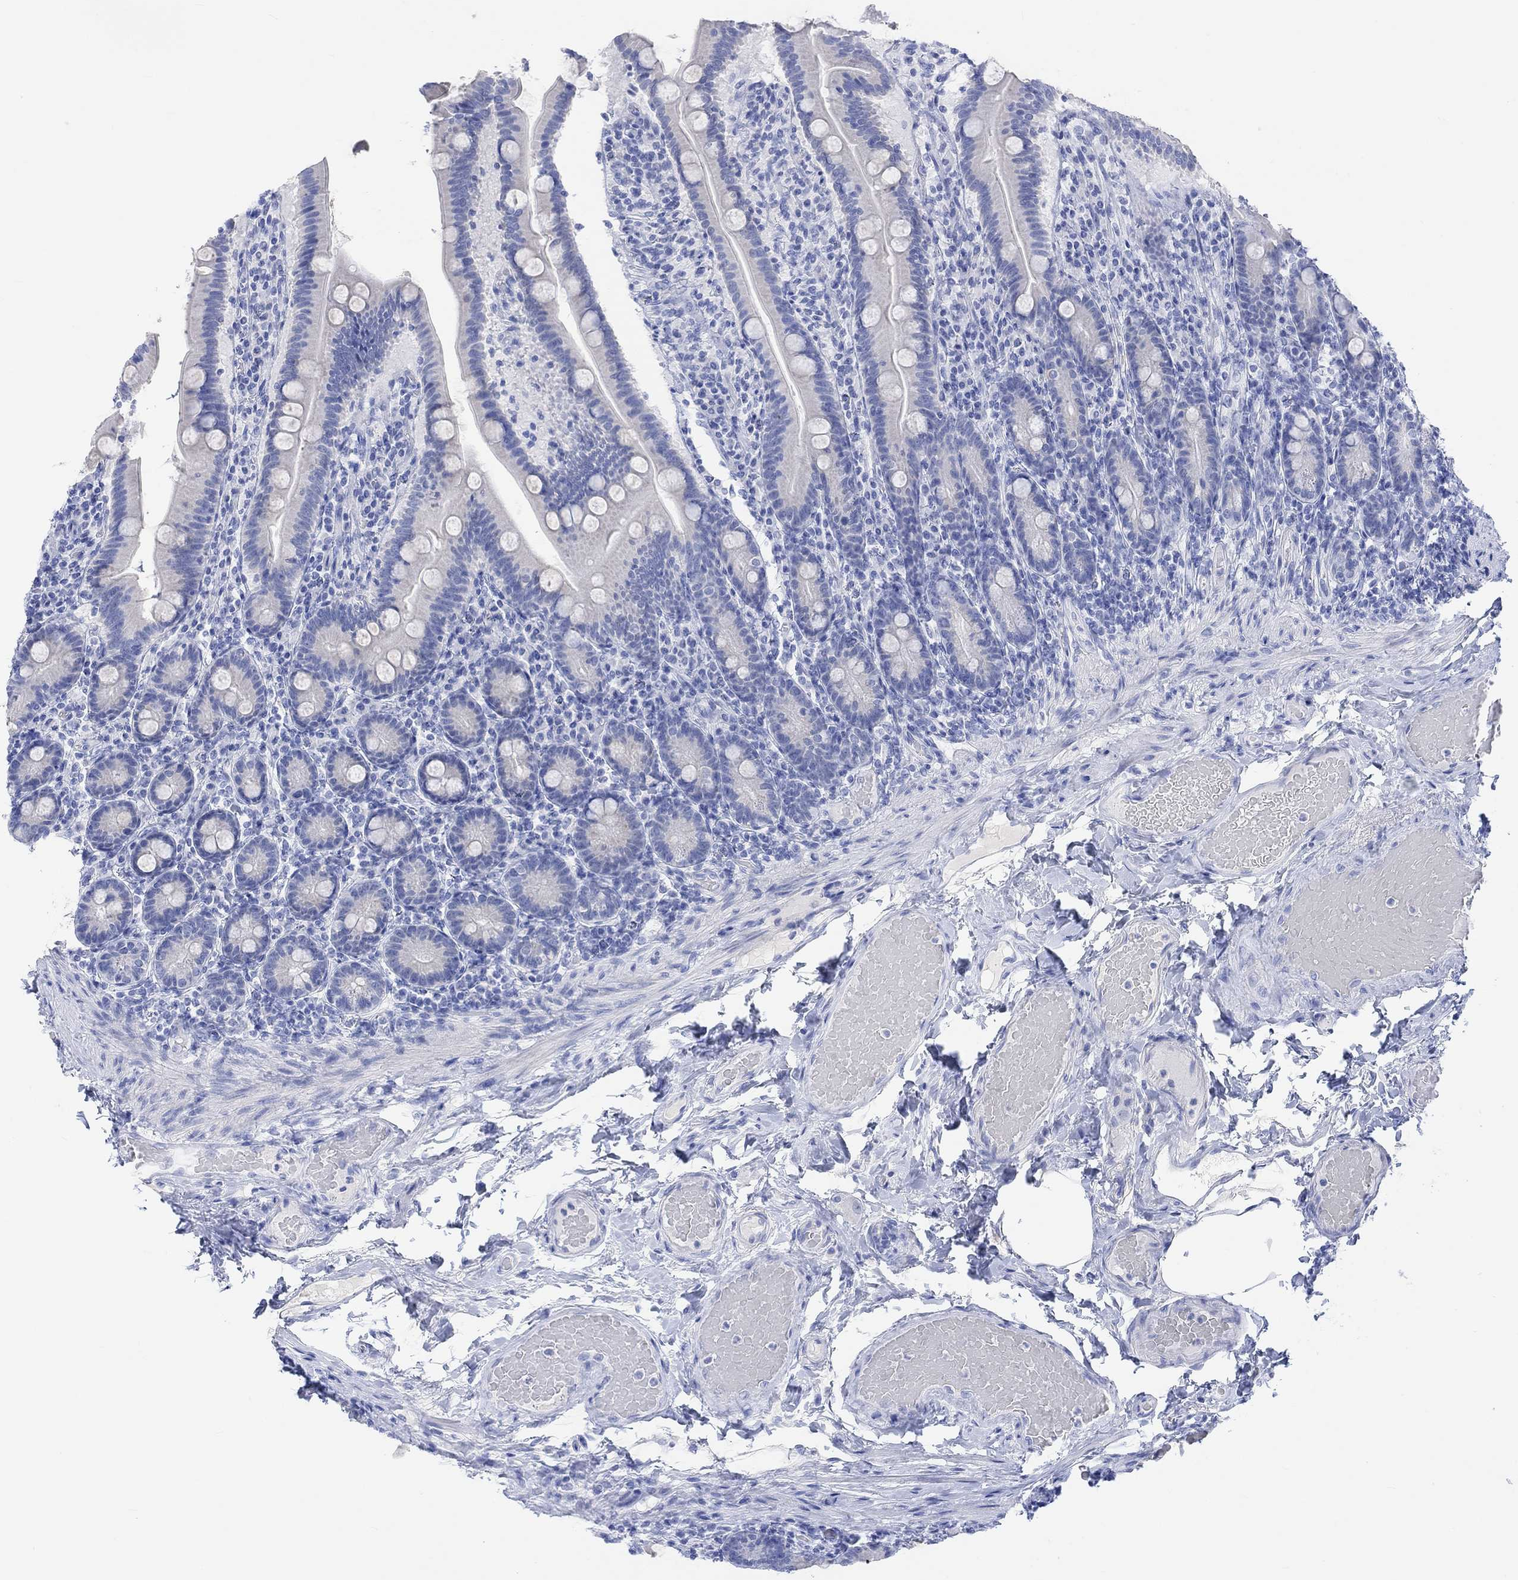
{"staining": {"intensity": "negative", "quantity": "none", "location": "none"}, "tissue": "small intestine", "cell_type": "Glandular cells", "image_type": "normal", "snomed": [{"axis": "morphology", "description": "Normal tissue, NOS"}, {"axis": "topography", "description": "Small intestine"}], "caption": "Human small intestine stained for a protein using IHC exhibits no expression in glandular cells.", "gene": "CALCA", "patient": {"sex": "male", "age": 66}}